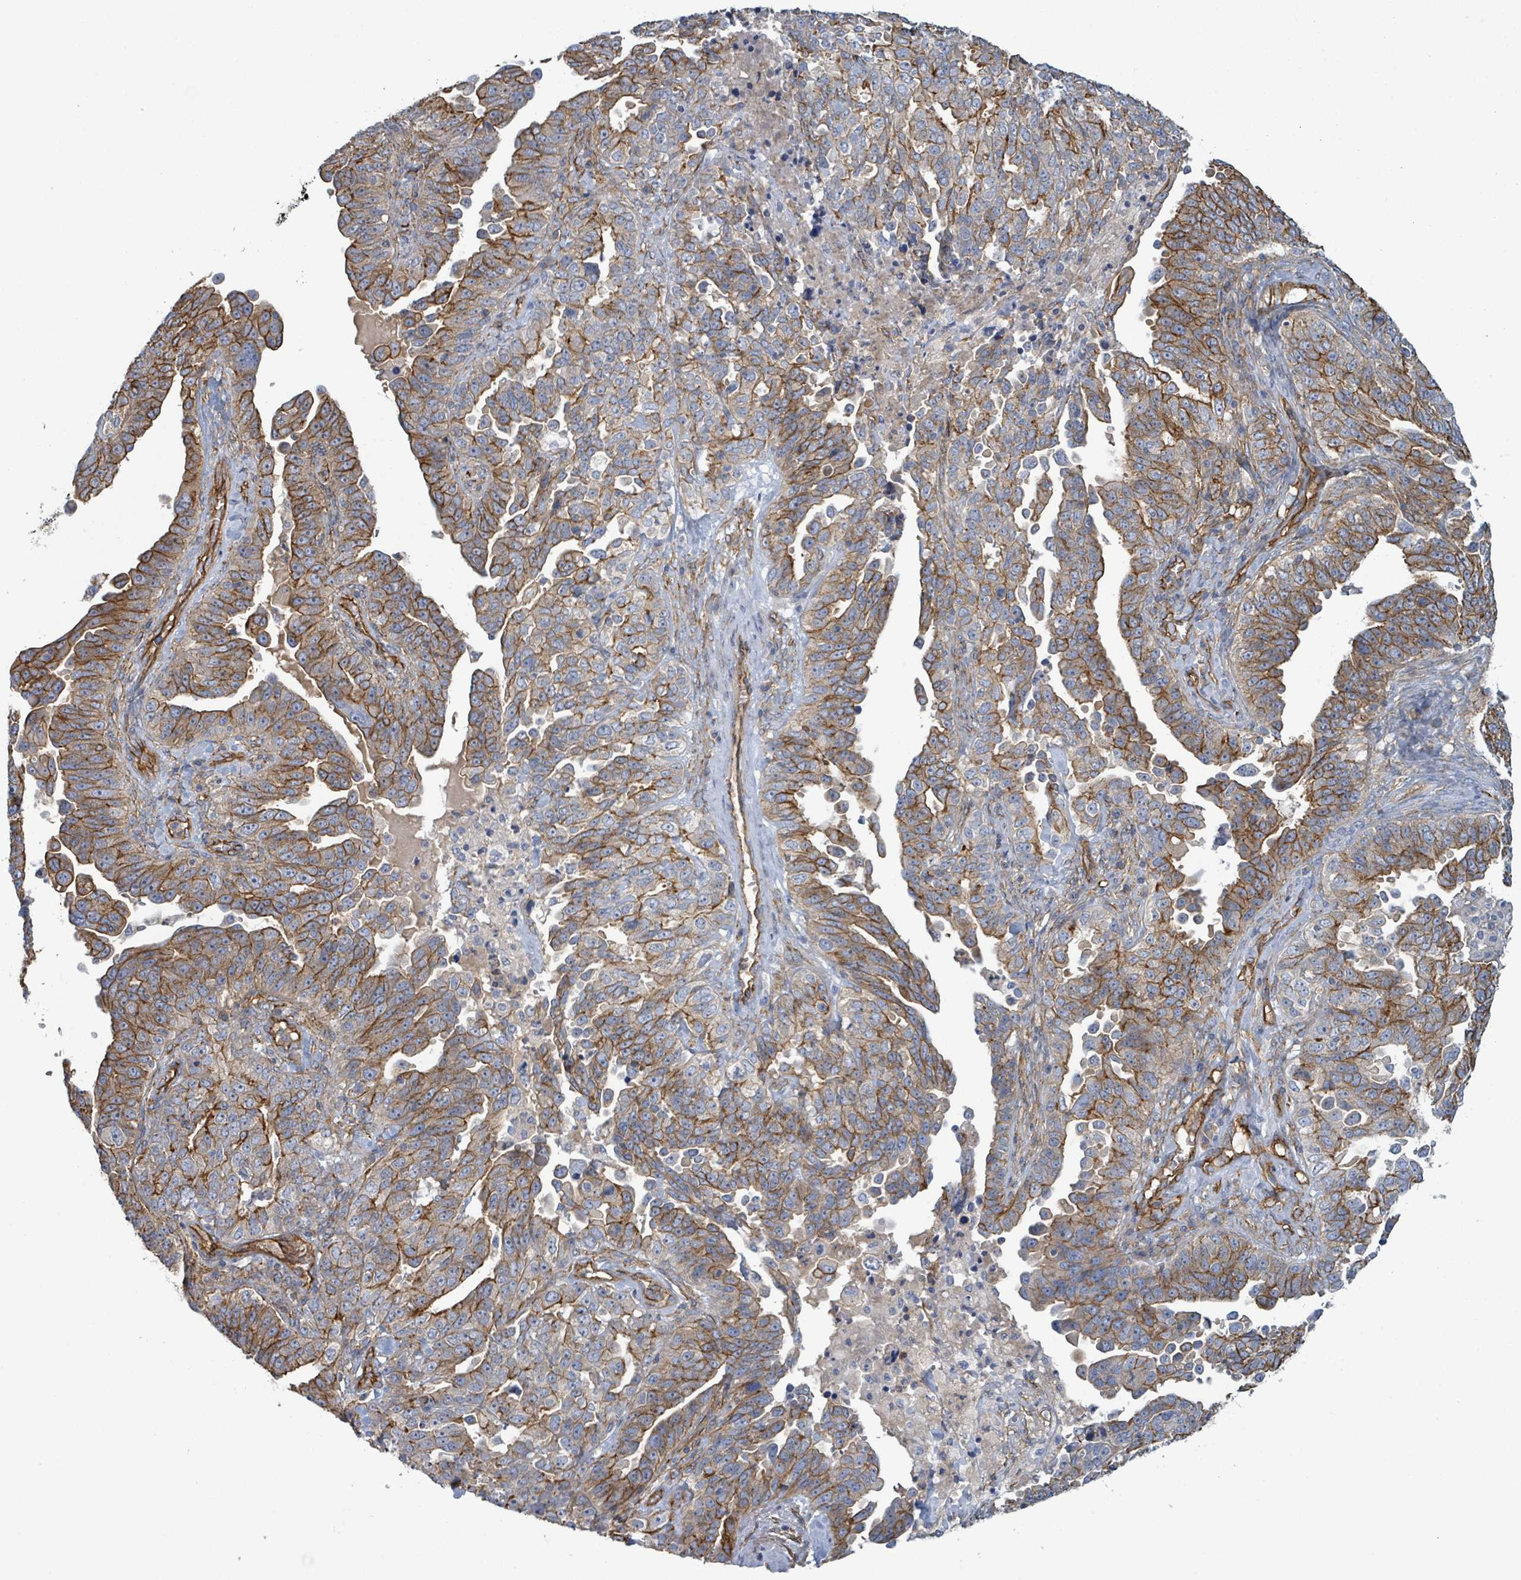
{"staining": {"intensity": "moderate", "quantity": "25%-75%", "location": "cytoplasmic/membranous"}, "tissue": "ovarian cancer", "cell_type": "Tumor cells", "image_type": "cancer", "snomed": [{"axis": "morphology", "description": "Carcinoma, endometroid"}, {"axis": "topography", "description": "Ovary"}], "caption": "Endometroid carcinoma (ovarian) stained with DAB (3,3'-diaminobenzidine) immunohistochemistry (IHC) shows medium levels of moderate cytoplasmic/membranous staining in about 25%-75% of tumor cells.", "gene": "LDOC1", "patient": {"sex": "female", "age": 62}}